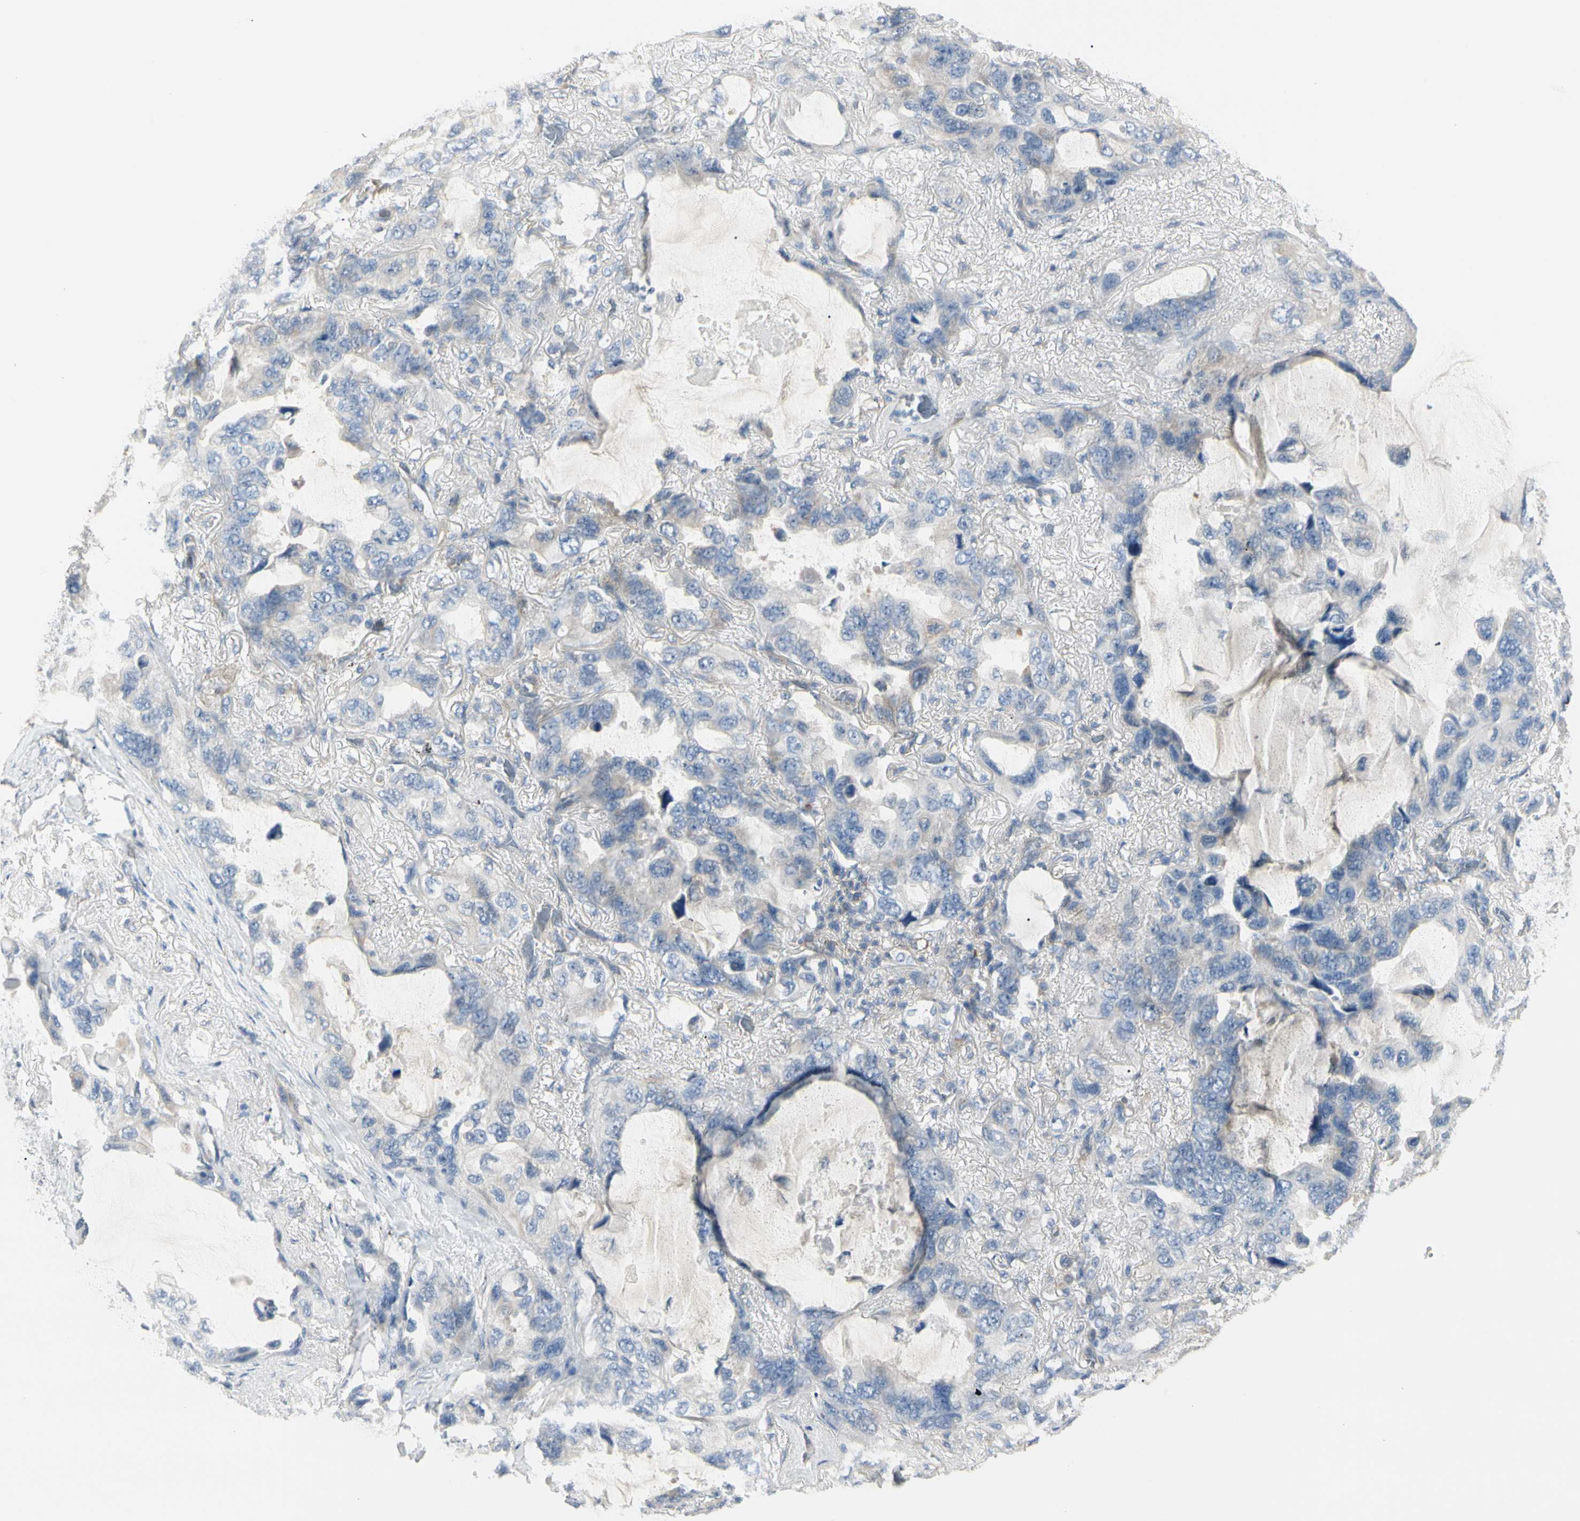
{"staining": {"intensity": "weak", "quantity": "<25%", "location": "cytoplasmic/membranous"}, "tissue": "lung cancer", "cell_type": "Tumor cells", "image_type": "cancer", "snomed": [{"axis": "morphology", "description": "Squamous cell carcinoma, NOS"}, {"axis": "topography", "description": "Lung"}], "caption": "DAB immunohistochemical staining of human lung squamous cell carcinoma displays no significant positivity in tumor cells.", "gene": "NFKB2", "patient": {"sex": "female", "age": 73}}